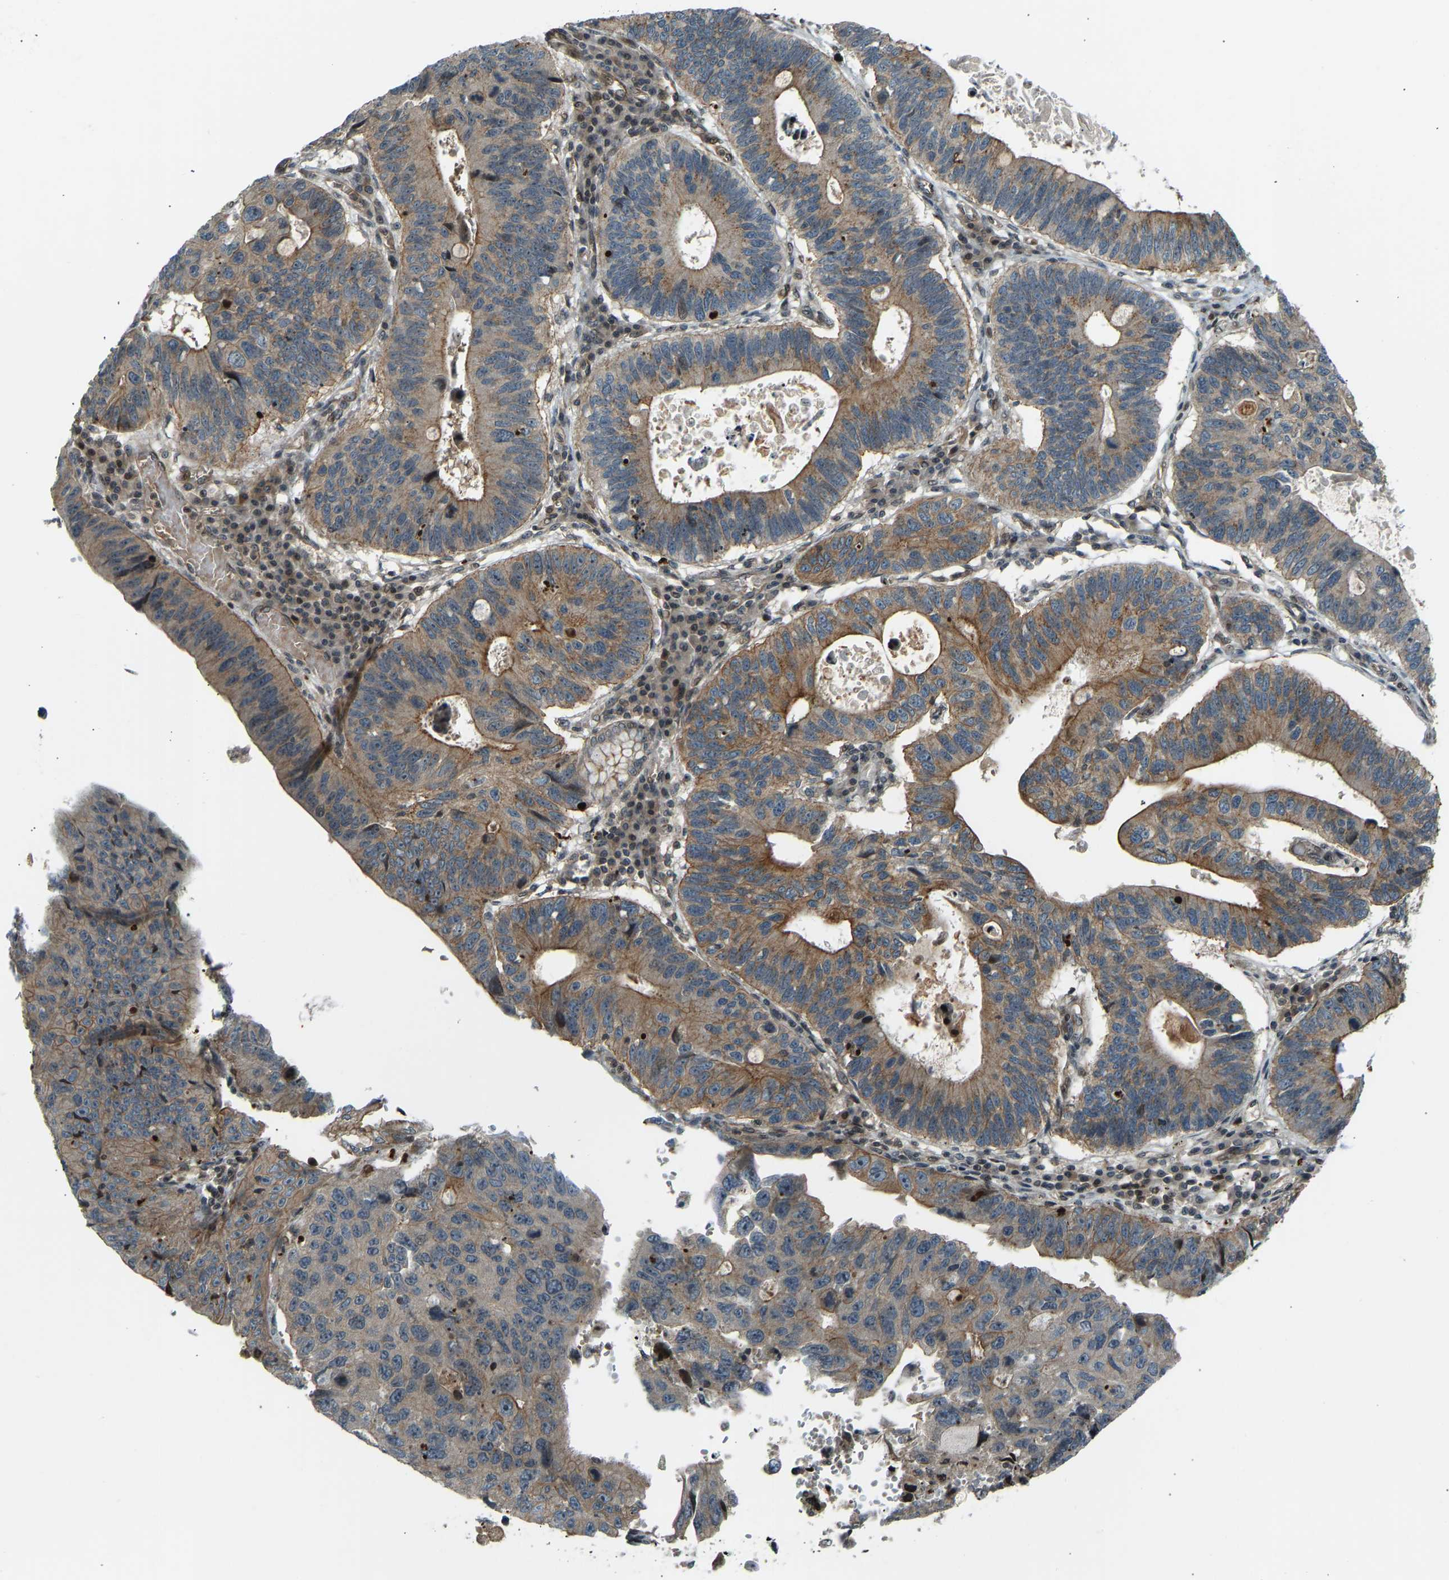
{"staining": {"intensity": "moderate", "quantity": ">75%", "location": "cytoplasmic/membranous"}, "tissue": "stomach cancer", "cell_type": "Tumor cells", "image_type": "cancer", "snomed": [{"axis": "morphology", "description": "Adenocarcinoma, NOS"}, {"axis": "topography", "description": "Stomach"}], "caption": "Stomach cancer (adenocarcinoma) tissue demonstrates moderate cytoplasmic/membranous staining in approximately >75% of tumor cells", "gene": "SVOPL", "patient": {"sex": "male", "age": 59}}